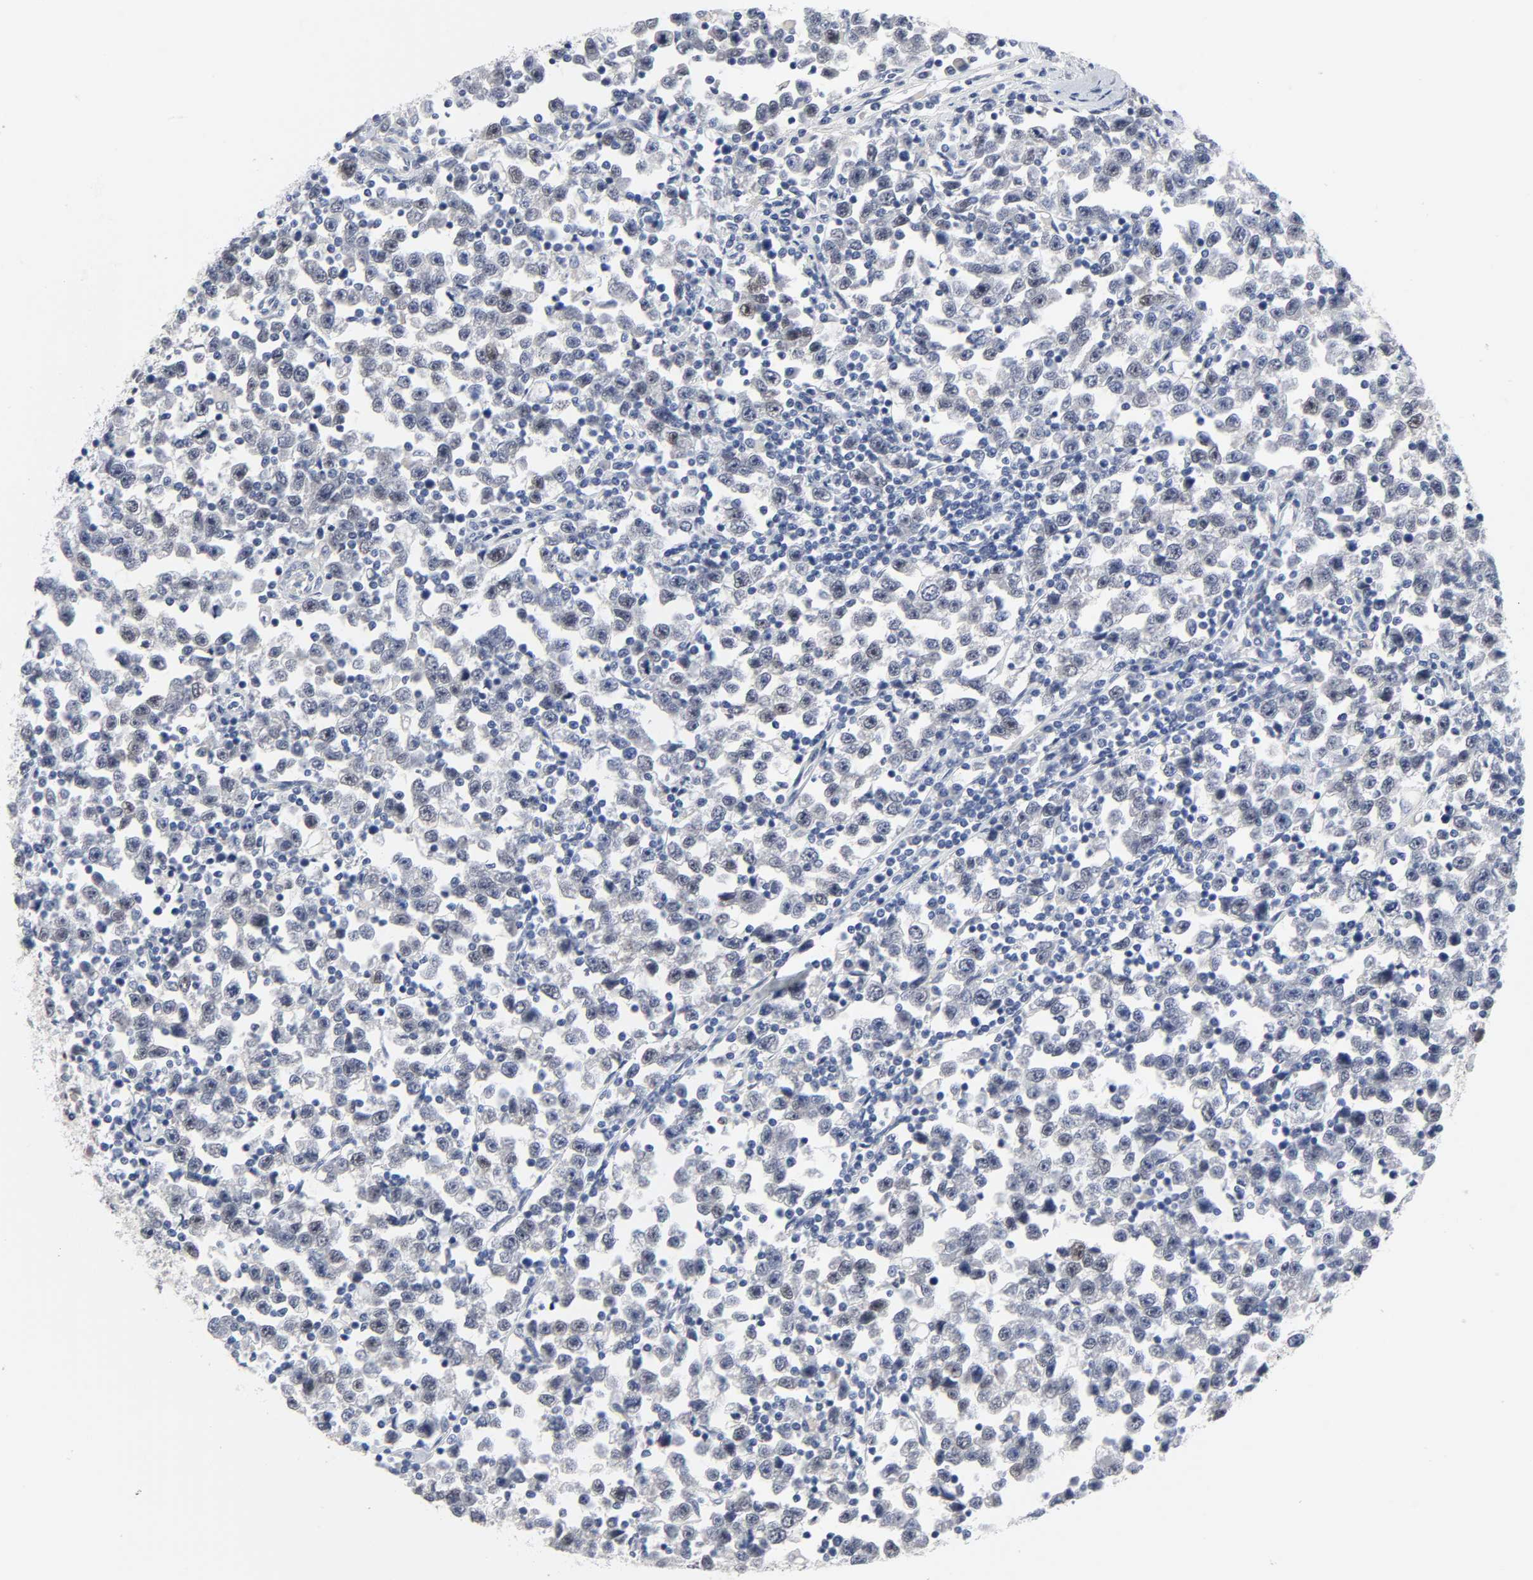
{"staining": {"intensity": "weak", "quantity": ">75%", "location": "nuclear"}, "tissue": "testis cancer", "cell_type": "Tumor cells", "image_type": "cancer", "snomed": [{"axis": "morphology", "description": "Seminoma, NOS"}, {"axis": "topography", "description": "Testis"}], "caption": "Testis cancer stained with DAB (3,3'-diaminobenzidine) immunohistochemistry displays low levels of weak nuclear expression in approximately >75% of tumor cells.", "gene": "SALL2", "patient": {"sex": "male", "age": 43}}